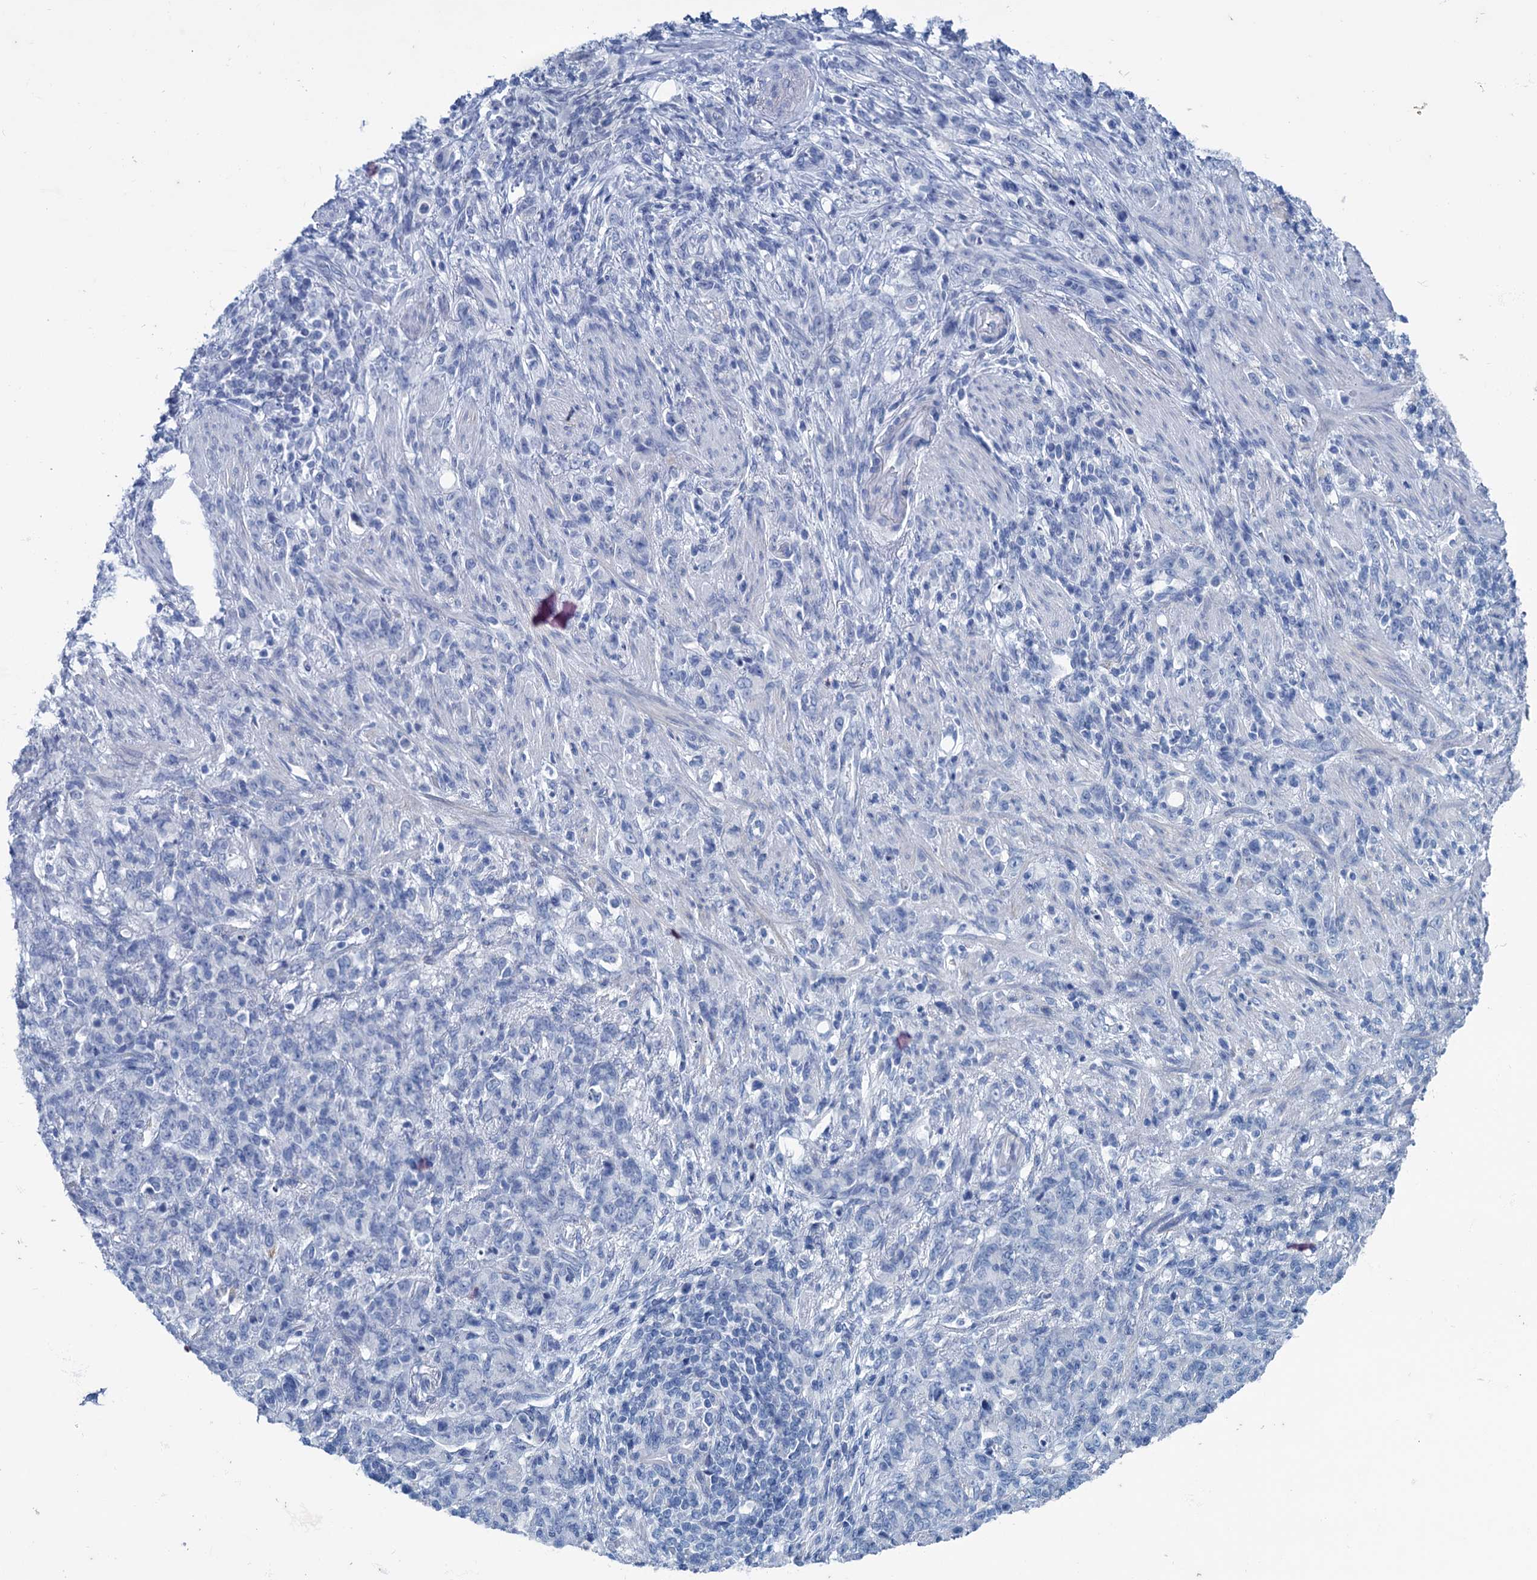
{"staining": {"intensity": "negative", "quantity": "none", "location": "none"}, "tissue": "stomach cancer", "cell_type": "Tumor cells", "image_type": "cancer", "snomed": [{"axis": "morphology", "description": "Adenocarcinoma, NOS"}, {"axis": "topography", "description": "Stomach"}], "caption": "Tumor cells are negative for brown protein staining in adenocarcinoma (stomach).", "gene": "MYOZ3", "patient": {"sex": "female", "age": 79}}